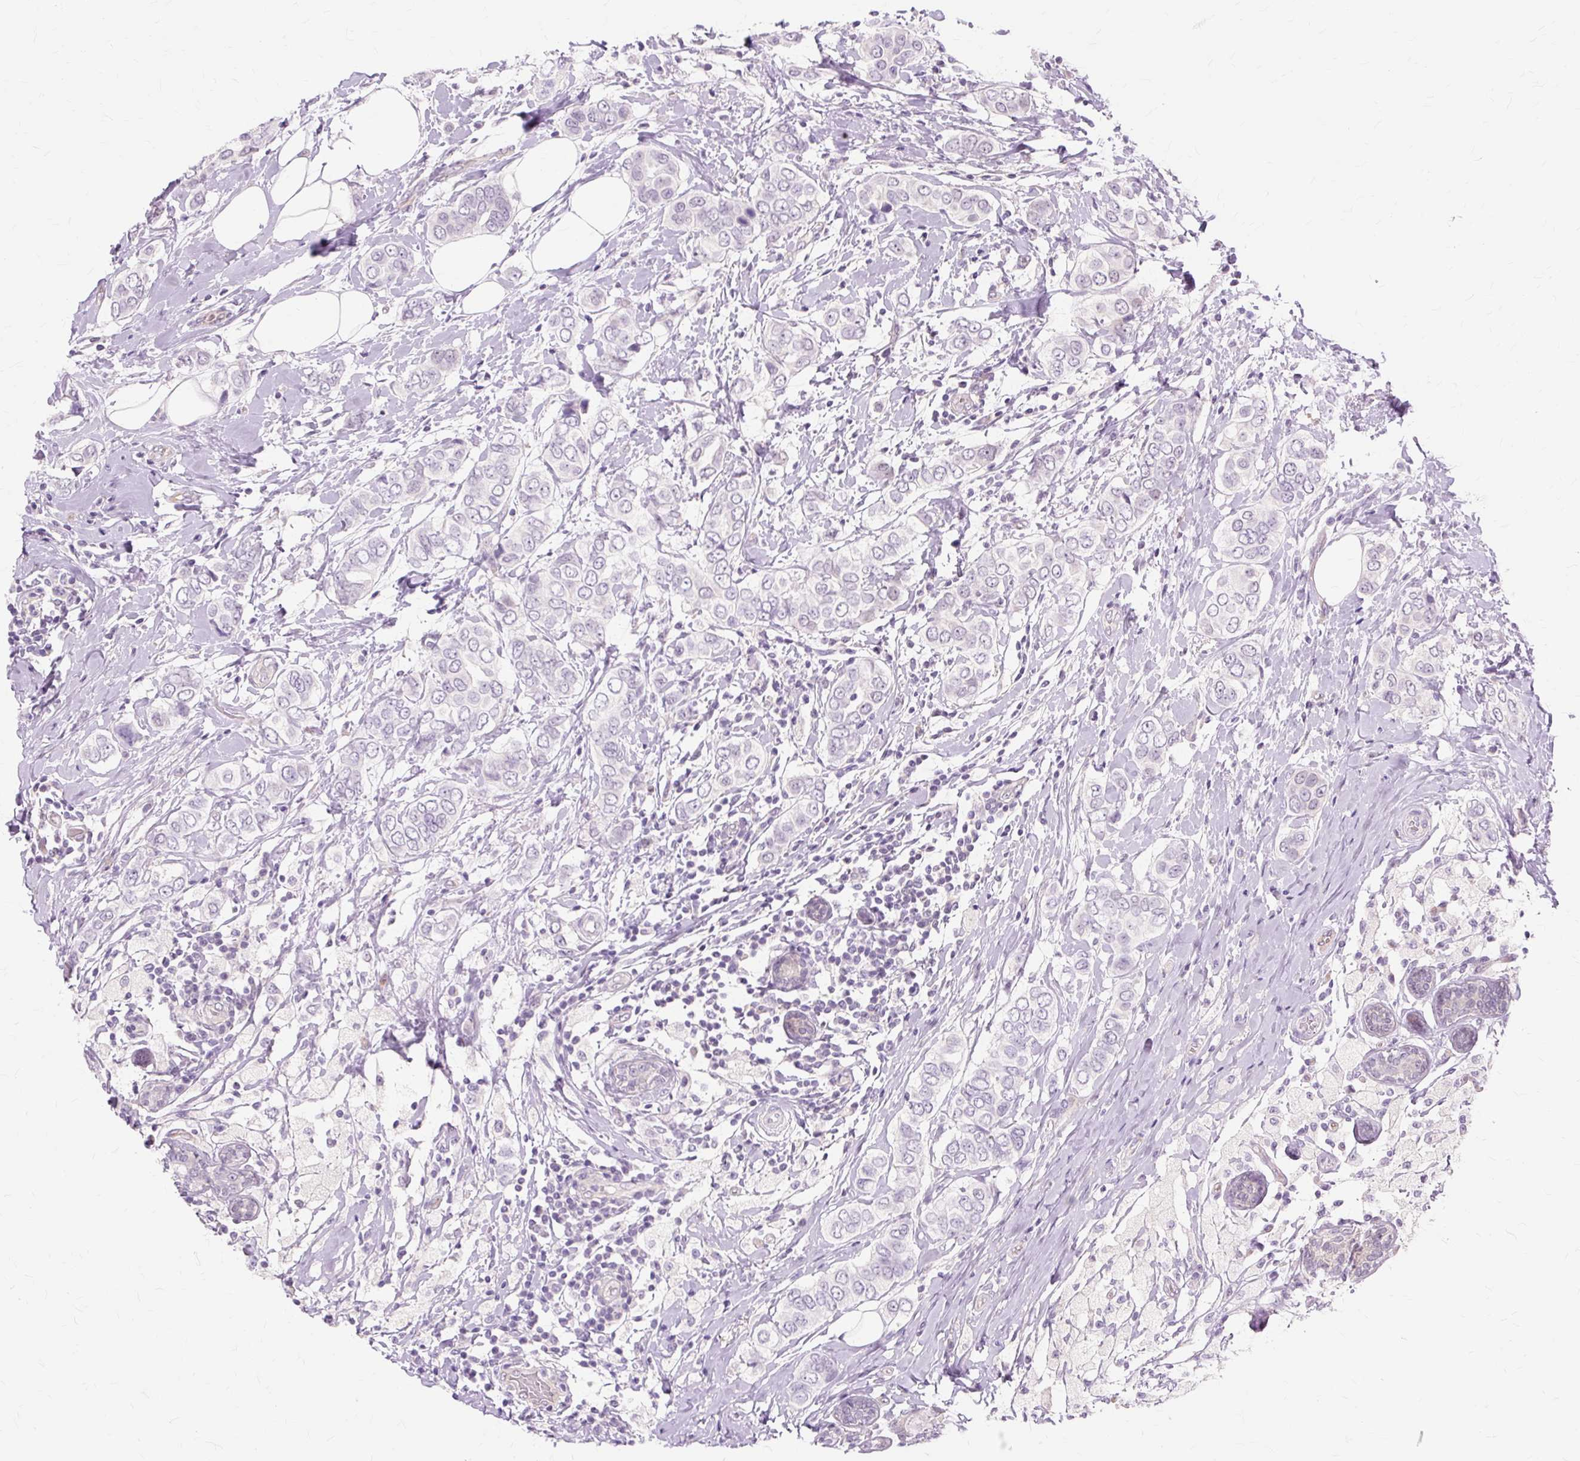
{"staining": {"intensity": "negative", "quantity": "none", "location": "none"}, "tissue": "breast cancer", "cell_type": "Tumor cells", "image_type": "cancer", "snomed": [{"axis": "morphology", "description": "Lobular carcinoma"}, {"axis": "topography", "description": "Breast"}], "caption": "Breast cancer (lobular carcinoma) was stained to show a protein in brown. There is no significant staining in tumor cells.", "gene": "ZNF35", "patient": {"sex": "female", "age": 51}}